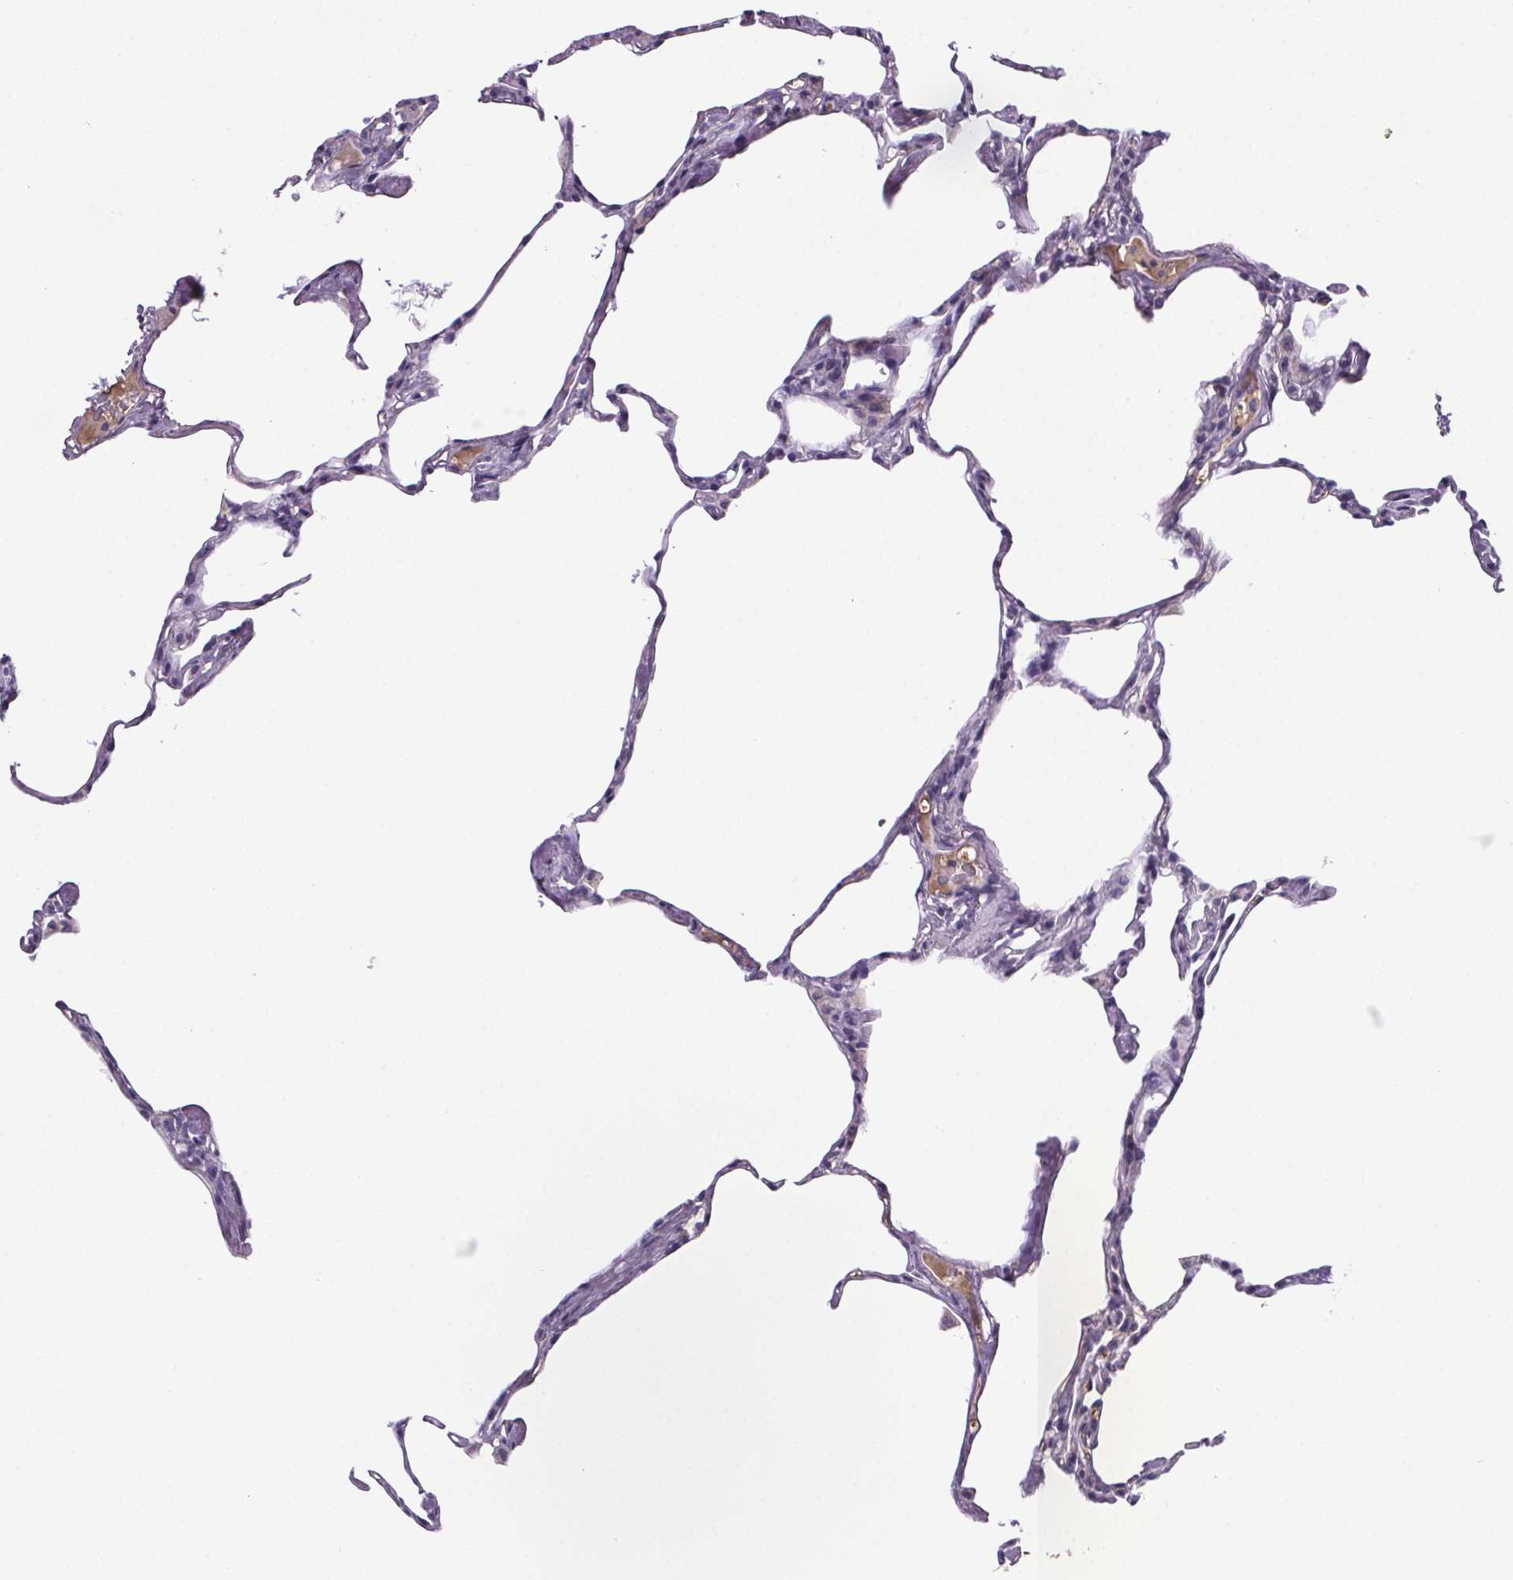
{"staining": {"intensity": "negative", "quantity": "none", "location": "none"}, "tissue": "lung", "cell_type": "Alveolar cells", "image_type": "normal", "snomed": [{"axis": "morphology", "description": "Normal tissue, NOS"}, {"axis": "topography", "description": "Lung"}], "caption": "The image shows no significant staining in alveolar cells of lung.", "gene": "CUBN", "patient": {"sex": "male", "age": 65}}